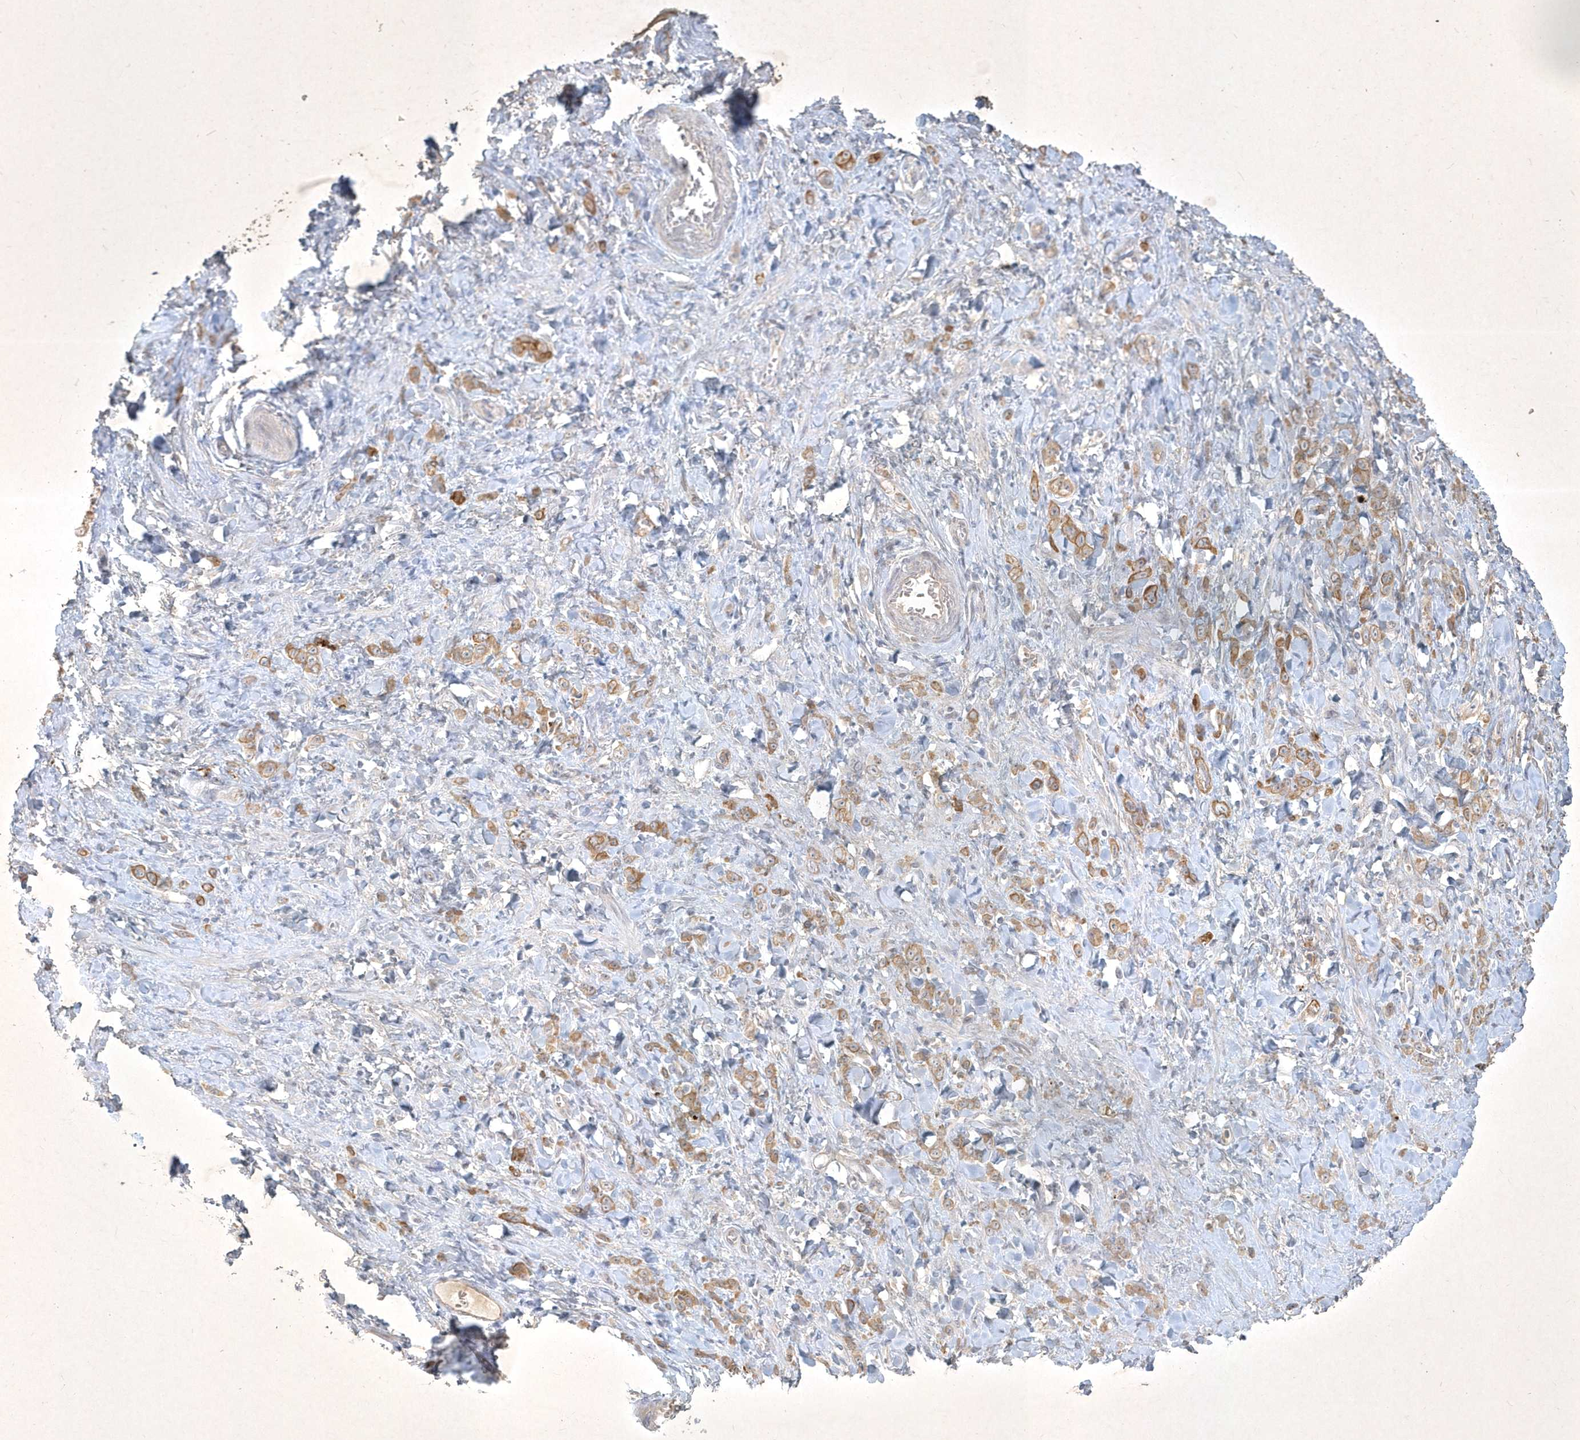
{"staining": {"intensity": "moderate", "quantity": ">75%", "location": "cytoplasmic/membranous"}, "tissue": "stomach cancer", "cell_type": "Tumor cells", "image_type": "cancer", "snomed": [{"axis": "morphology", "description": "Normal tissue, NOS"}, {"axis": "morphology", "description": "Adenocarcinoma, NOS"}, {"axis": "topography", "description": "Stomach"}], "caption": "Immunohistochemistry histopathology image of human stomach adenocarcinoma stained for a protein (brown), which demonstrates medium levels of moderate cytoplasmic/membranous staining in about >75% of tumor cells.", "gene": "BOD1", "patient": {"sex": "male", "age": 82}}